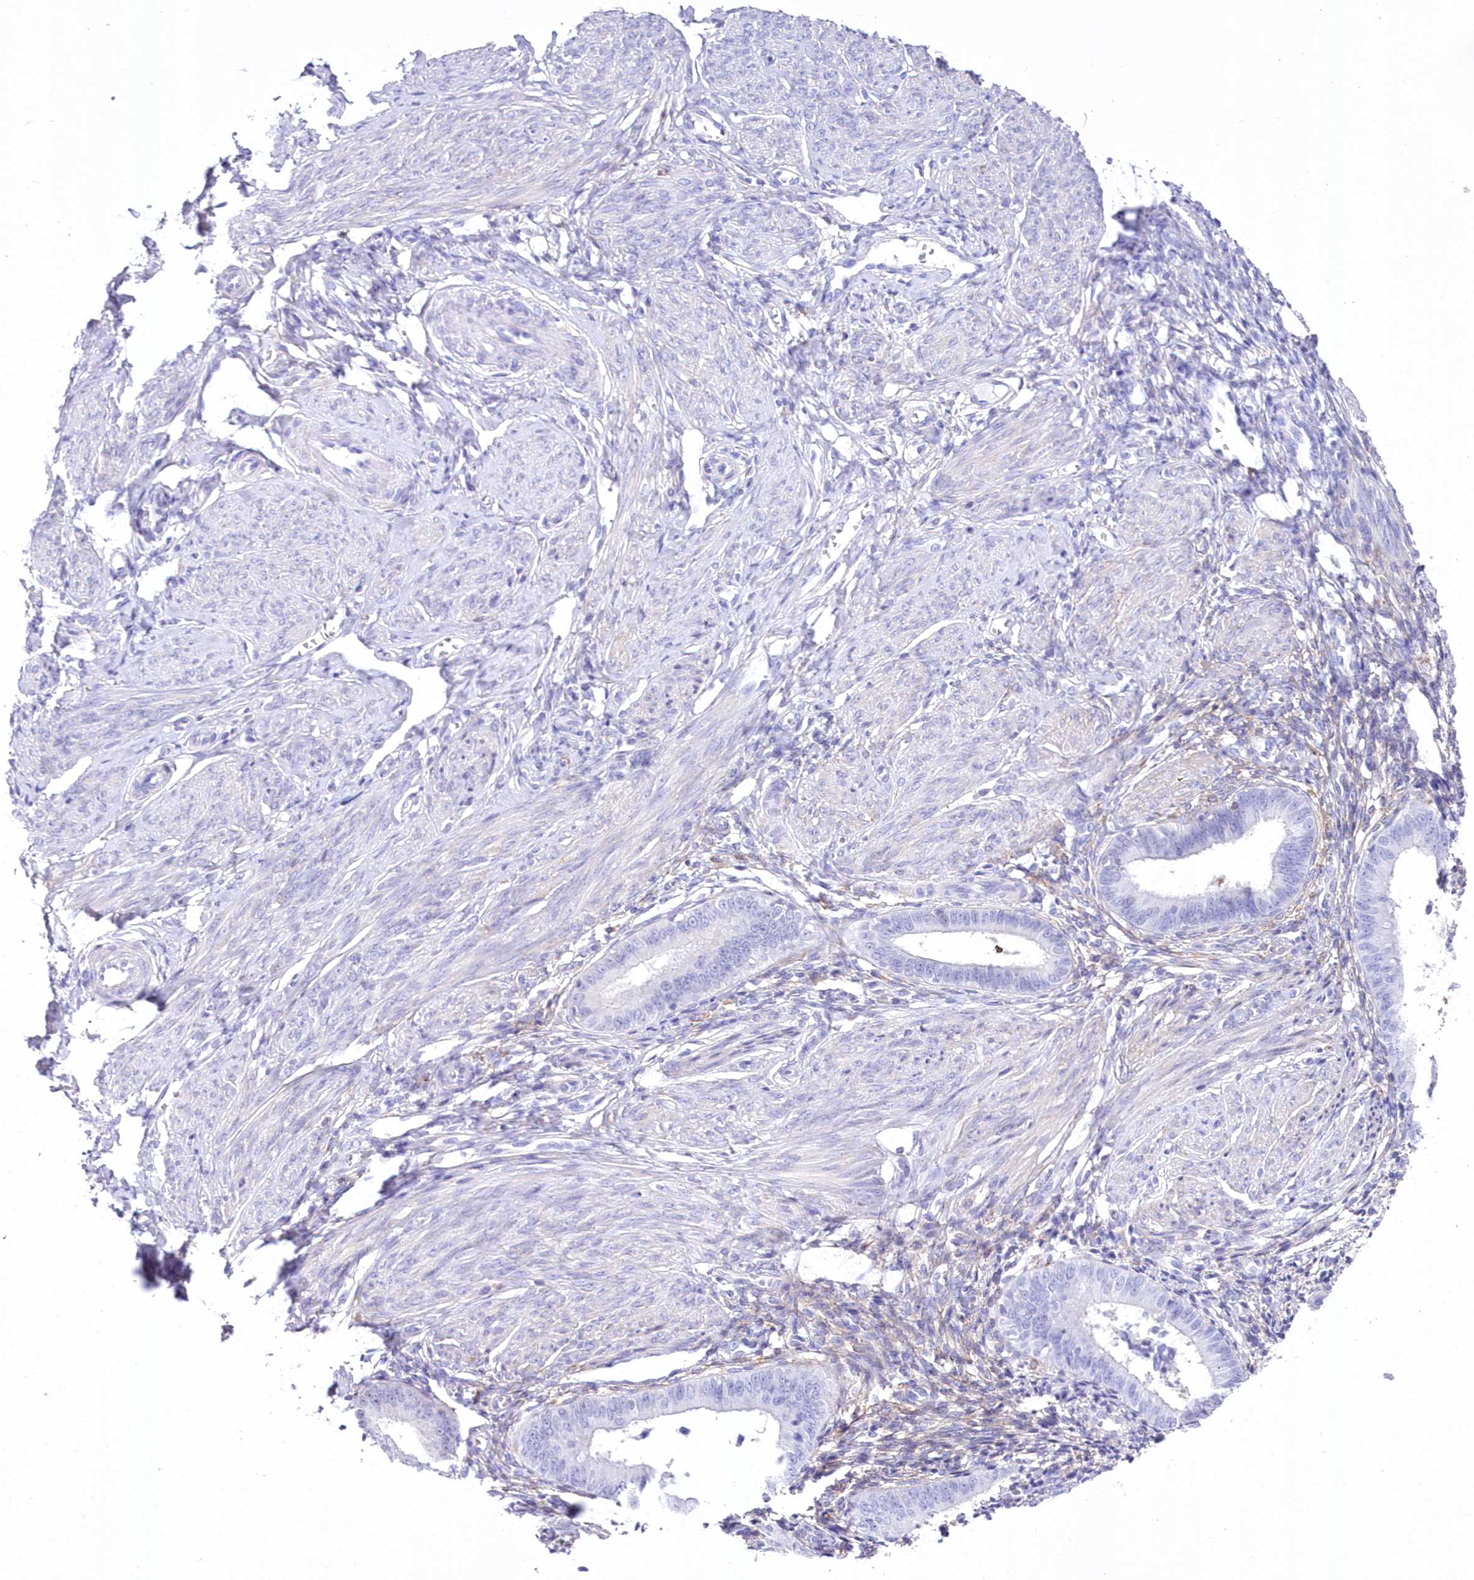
{"staining": {"intensity": "negative", "quantity": "none", "location": "none"}, "tissue": "endometrium", "cell_type": "Cells in endometrial stroma", "image_type": "normal", "snomed": [{"axis": "morphology", "description": "Normal tissue, NOS"}, {"axis": "topography", "description": "Uterus"}, {"axis": "topography", "description": "Endometrium"}], "caption": "Immunohistochemistry (IHC) histopathology image of benign endometrium: endometrium stained with DAB demonstrates no significant protein staining in cells in endometrial stroma. (DAB (3,3'-diaminobenzidine) immunohistochemistry, high magnification).", "gene": "DNAJC19", "patient": {"sex": "female", "age": 48}}